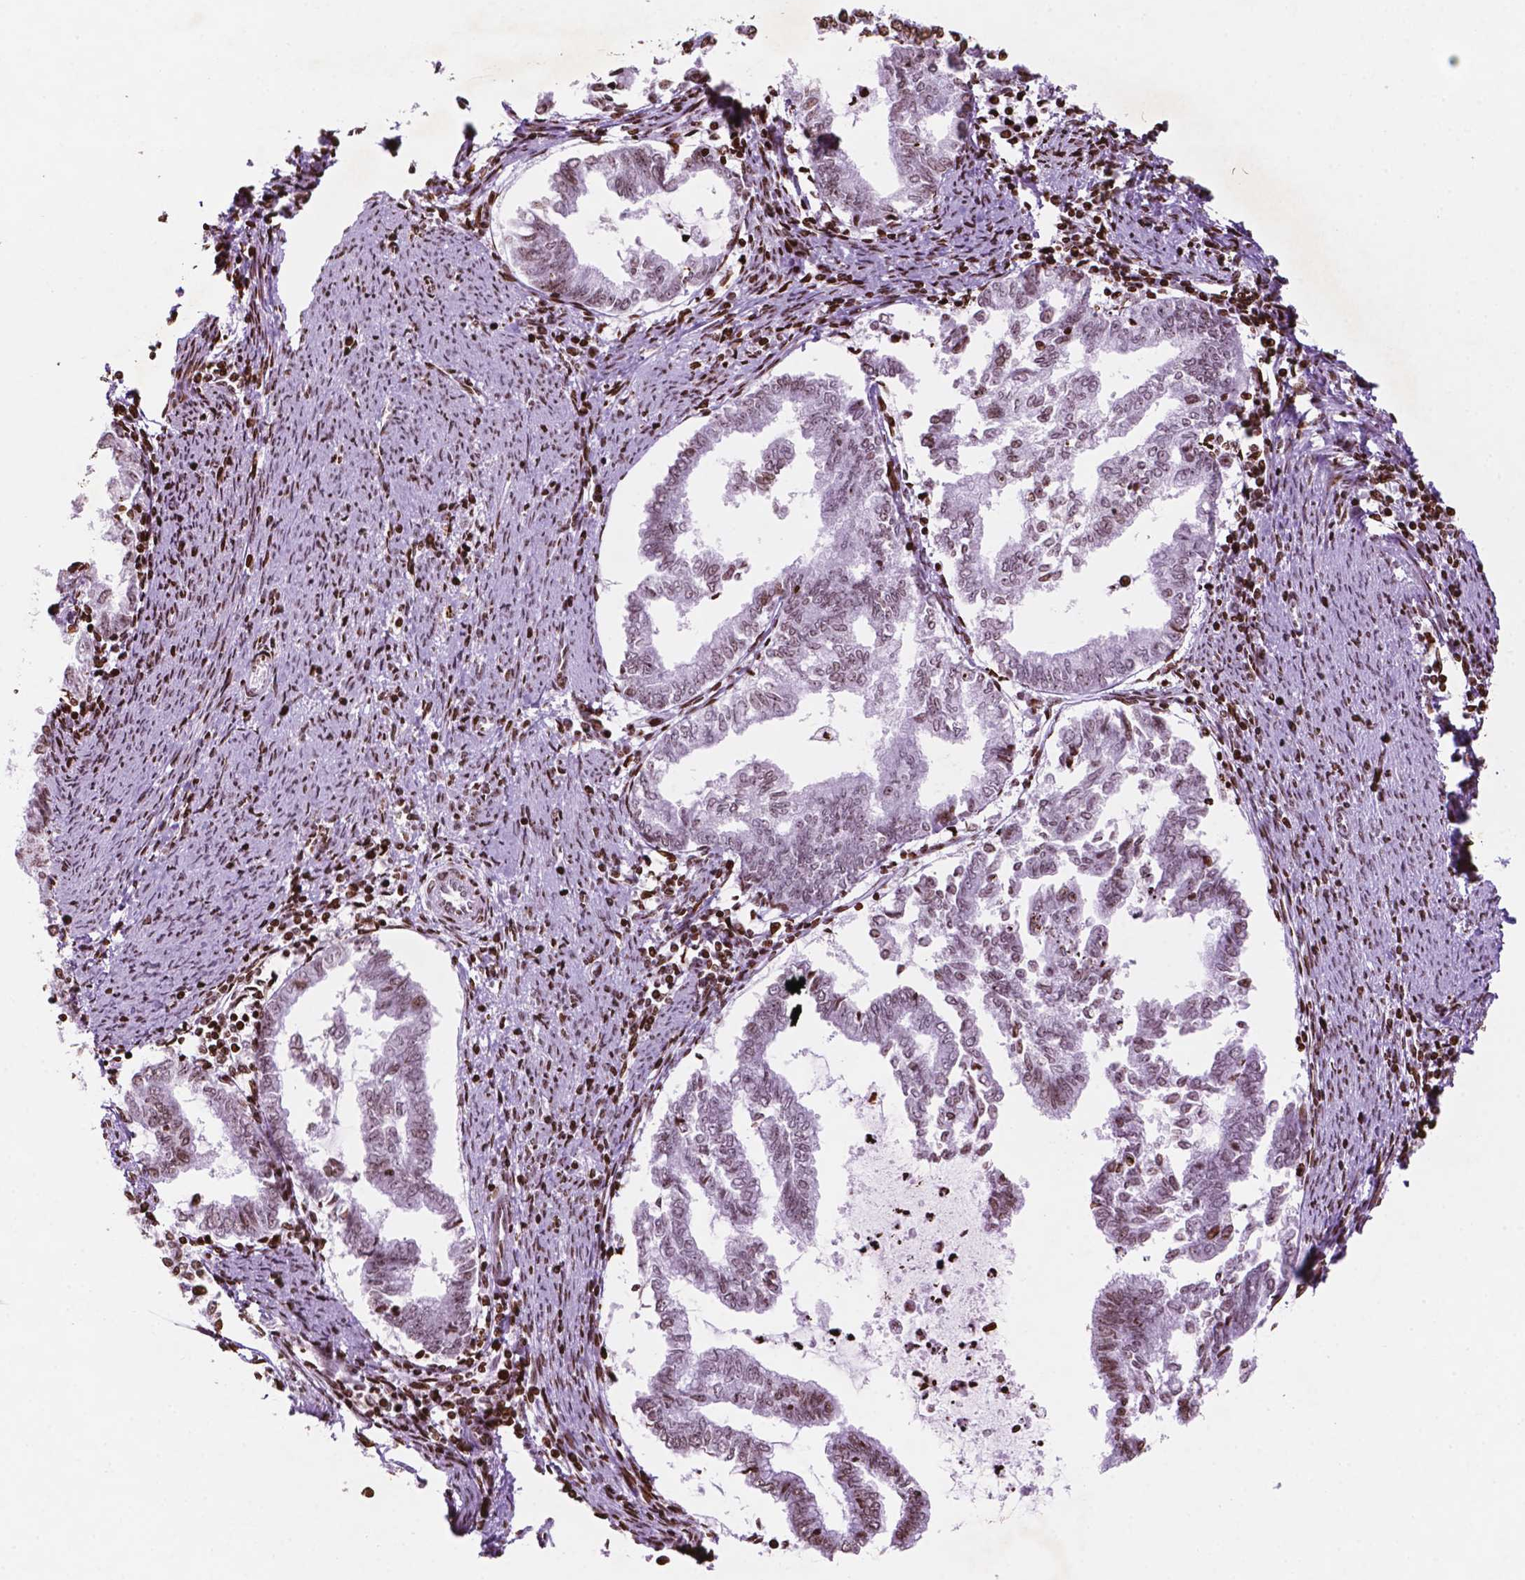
{"staining": {"intensity": "moderate", "quantity": "<25%", "location": "nuclear"}, "tissue": "endometrial cancer", "cell_type": "Tumor cells", "image_type": "cancer", "snomed": [{"axis": "morphology", "description": "Adenocarcinoma, NOS"}, {"axis": "topography", "description": "Endometrium"}], "caption": "IHC image of neoplastic tissue: human endometrial cancer (adenocarcinoma) stained using IHC displays low levels of moderate protein expression localized specifically in the nuclear of tumor cells, appearing as a nuclear brown color.", "gene": "TMEM250", "patient": {"sex": "female", "age": 79}}